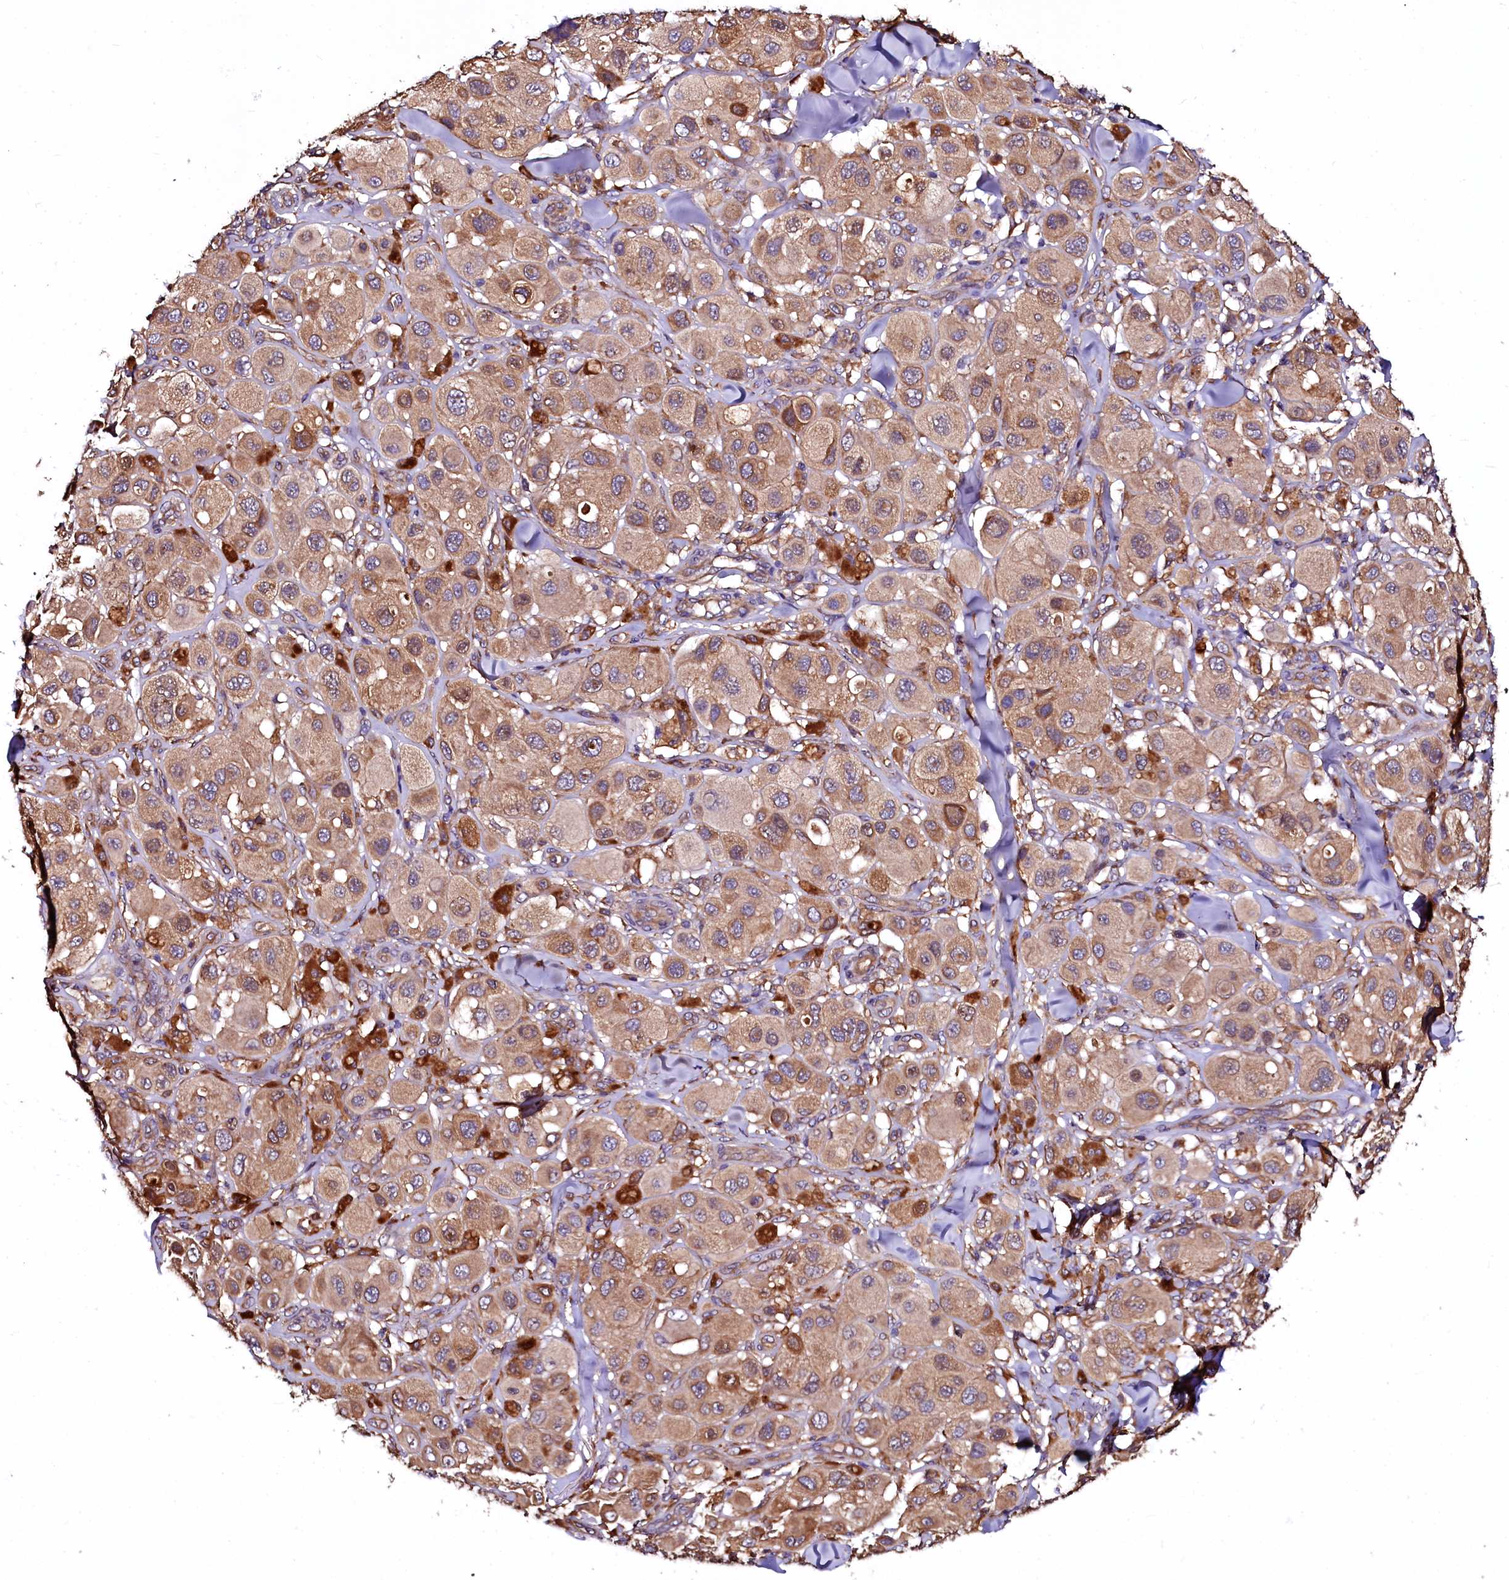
{"staining": {"intensity": "moderate", "quantity": ">75%", "location": "cytoplasmic/membranous"}, "tissue": "melanoma", "cell_type": "Tumor cells", "image_type": "cancer", "snomed": [{"axis": "morphology", "description": "Malignant melanoma, Metastatic site"}, {"axis": "topography", "description": "Skin"}], "caption": "This micrograph reveals malignant melanoma (metastatic site) stained with IHC to label a protein in brown. The cytoplasmic/membranous of tumor cells show moderate positivity for the protein. Nuclei are counter-stained blue.", "gene": "APPL2", "patient": {"sex": "male", "age": 41}}